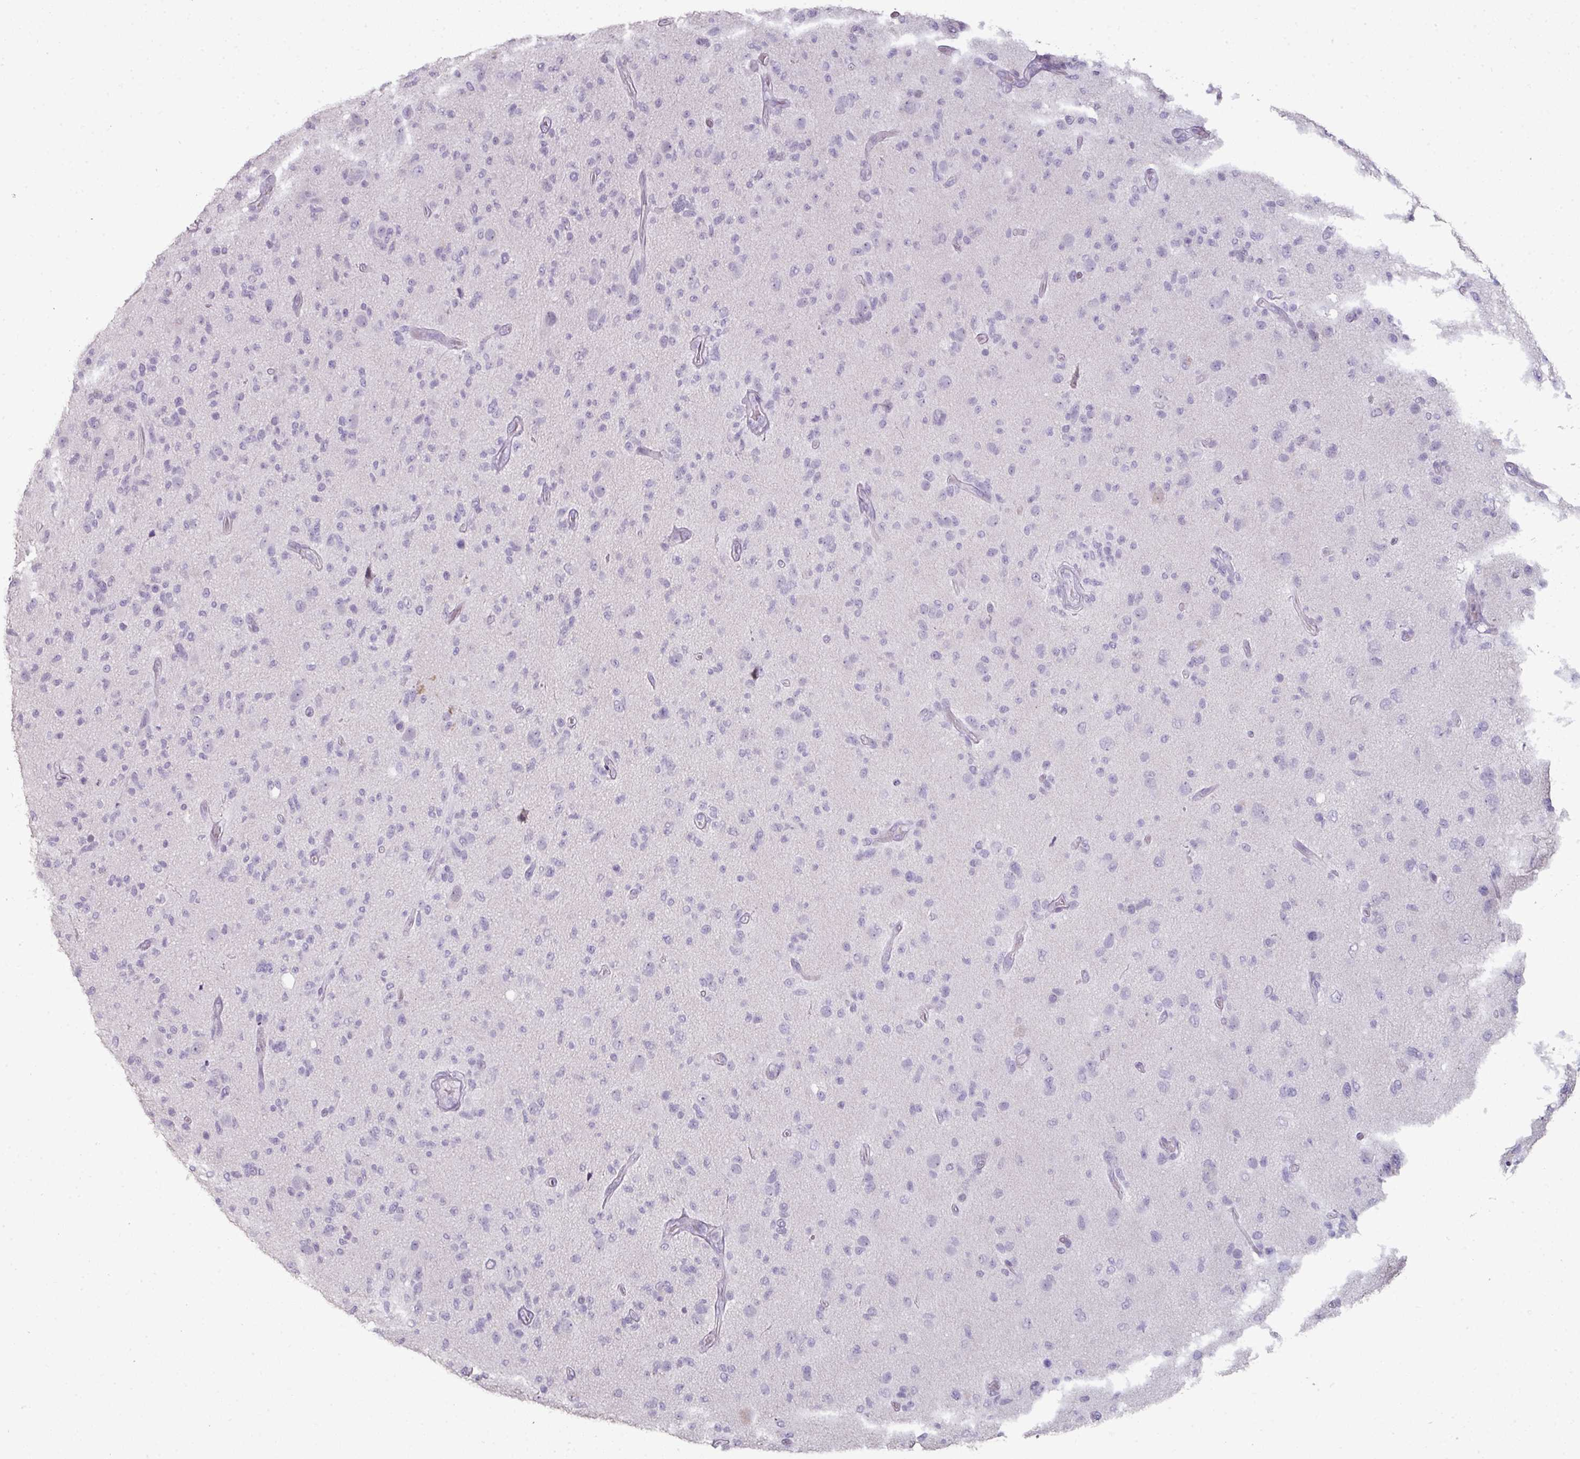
{"staining": {"intensity": "negative", "quantity": "none", "location": "none"}, "tissue": "glioma", "cell_type": "Tumor cells", "image_type": "cancer", "snomed": [{"axis": "morphology", "description": "Glioma, malignant, High grade"}, {"axis": "topography", "description": "Brain"}], "caption": "High magnification brightfield microscopy of malignant glioma (high-grade) stained with DAB (3,3'-diaminobenzidine) (brown) and counterstained with hematoxylin (blue): tumor cells show no significant staining.", "gene": "GTF2H3", "patient": {"sex": "female", "age": 67}}